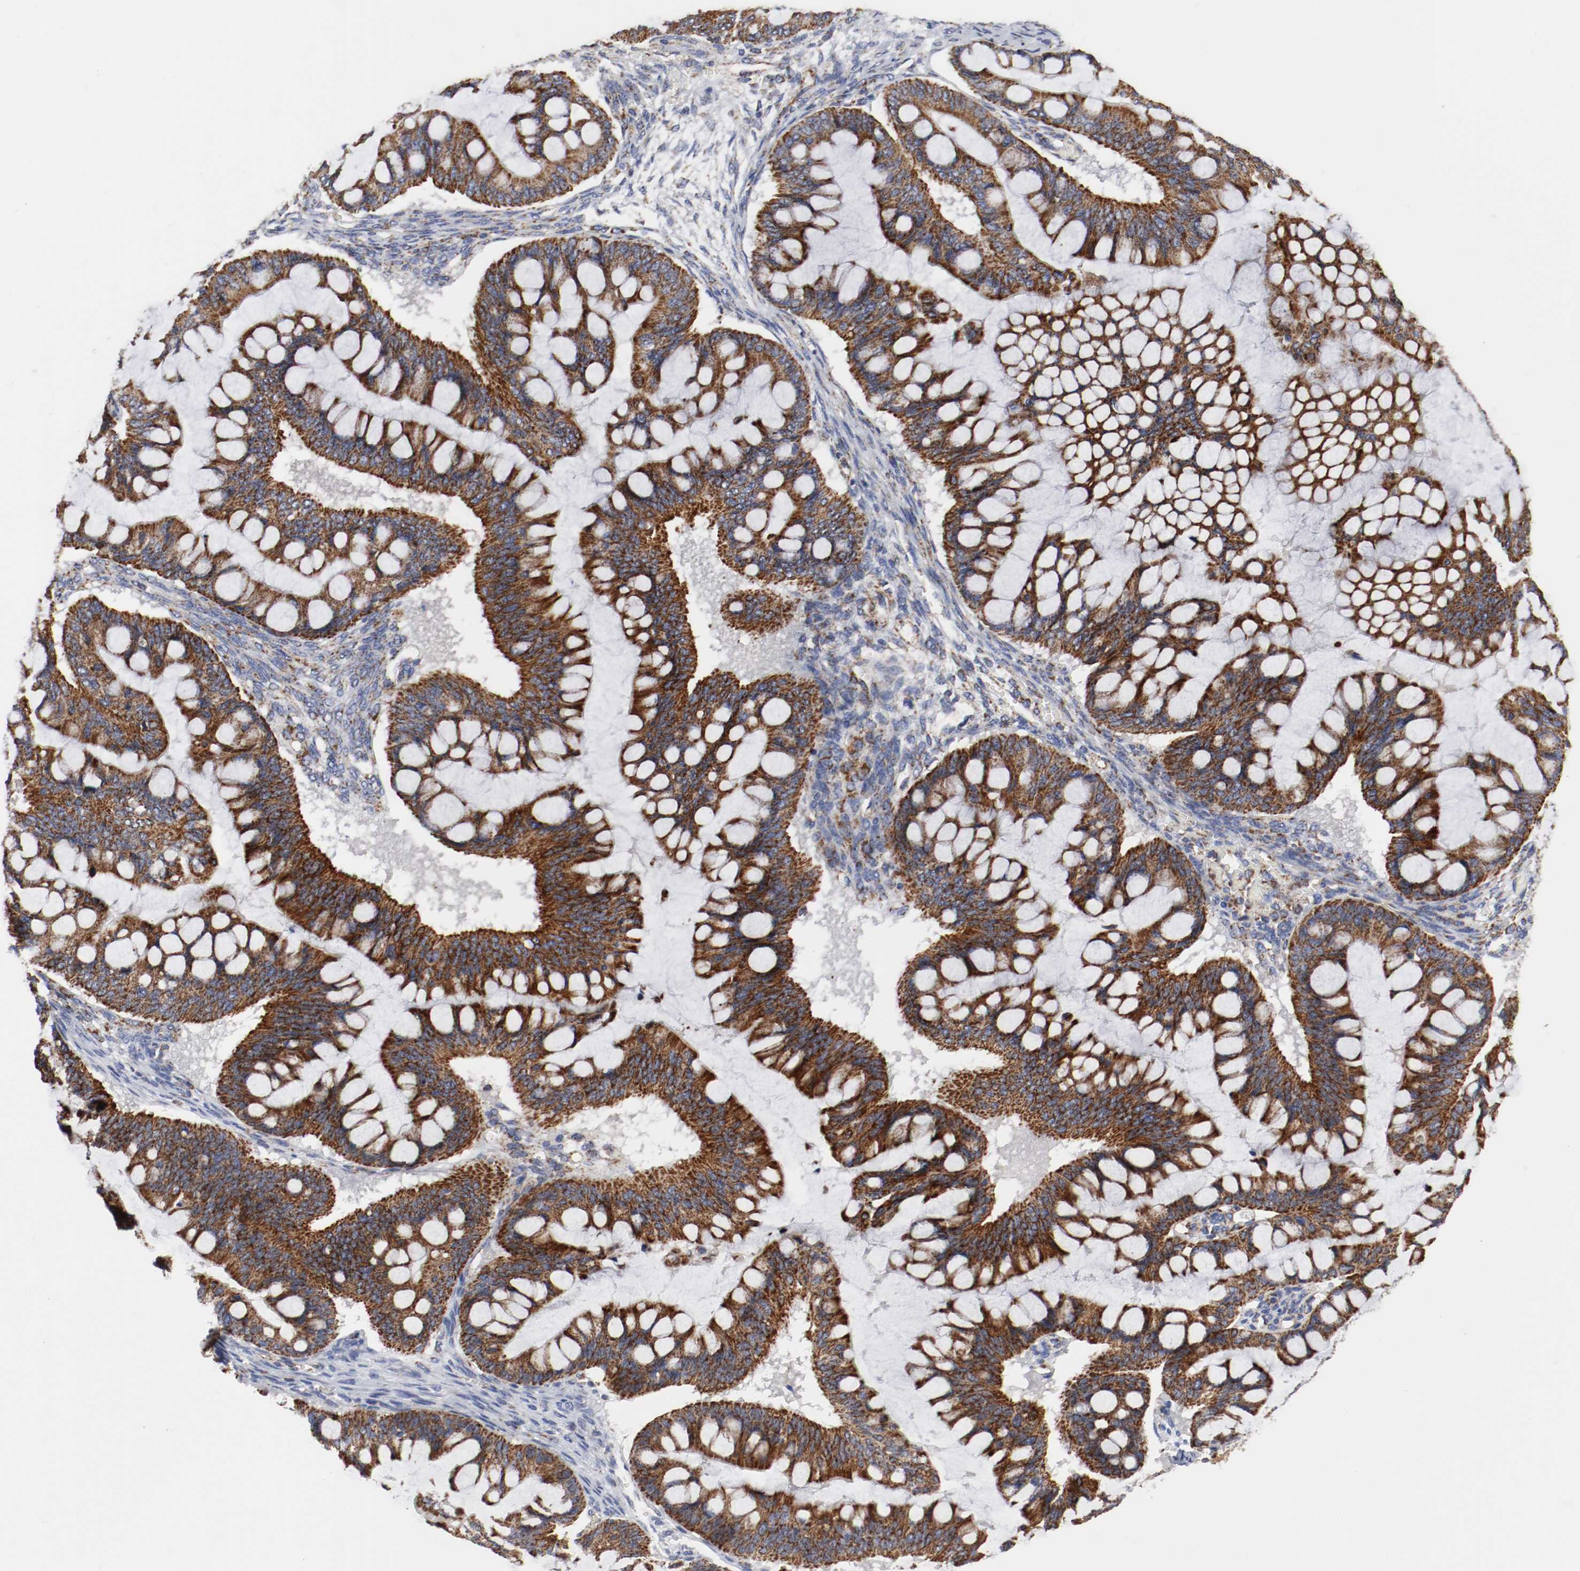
{"staining": {"intensity": "strong", "quantity": ">75%", "location": "cytoplasmic/membranous"}, "tissue": "ovarian cancer", "cell_type": "Tumor cells", "image_type": "cancer", "snomed": [{"axis": "morphology", "description": "Cystadenocarcinoma, mucinous, NOS"}, {"axis": "topography", "description": "Ovary"}], "caption": "Immunohistochemistry (IHC) of human ovarian mucinous cystadenocarcinoma reveals high levels of strong cytoplasmic/membranous staining in approximately >75% of tumor cells.", "gene": "AFG3L2", "patient": {"sex": "female", "age": 73}}